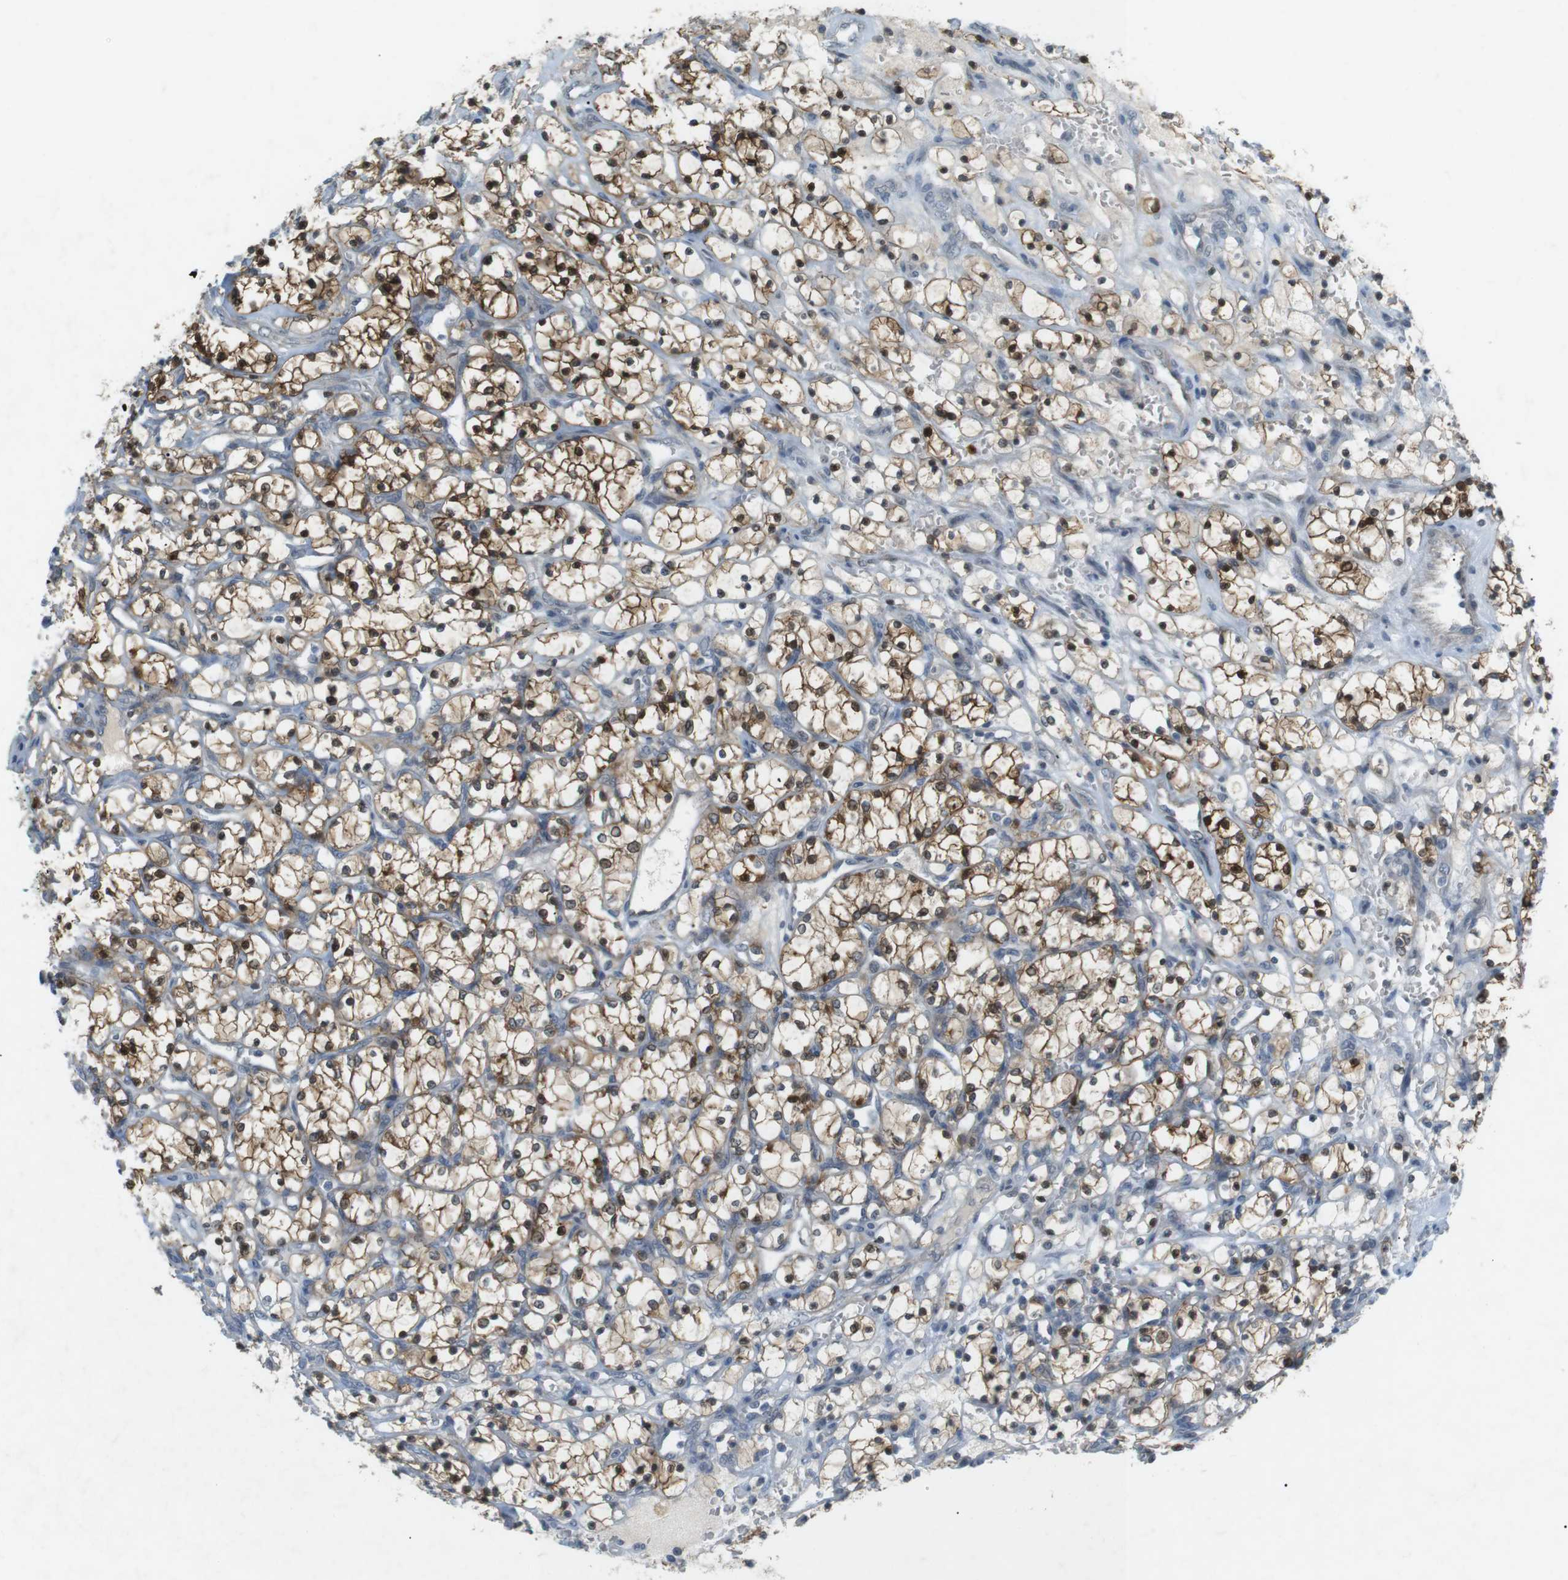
{"staining": {"intensity": "moderate", "quantity": ">75%", "location": "cytoplasmic/membranous,nuclear"}, "tissue": "renal cancer", "cell_type": "Tumor cells", "image_type": "cancer", "snomed": [{"axis": "morphology", "description": "Adenocarcinoma, NOS"}, {"axis": "topography", "description": "Kidney"}], "caption": "Protein expression analysis of renal cancer shows moderate cytoplasmic/membranous and nuclear expression in approximately >75% of tumor cells.", "gene": "RTN3", "patient": {"sex": "female", "age": 69}}